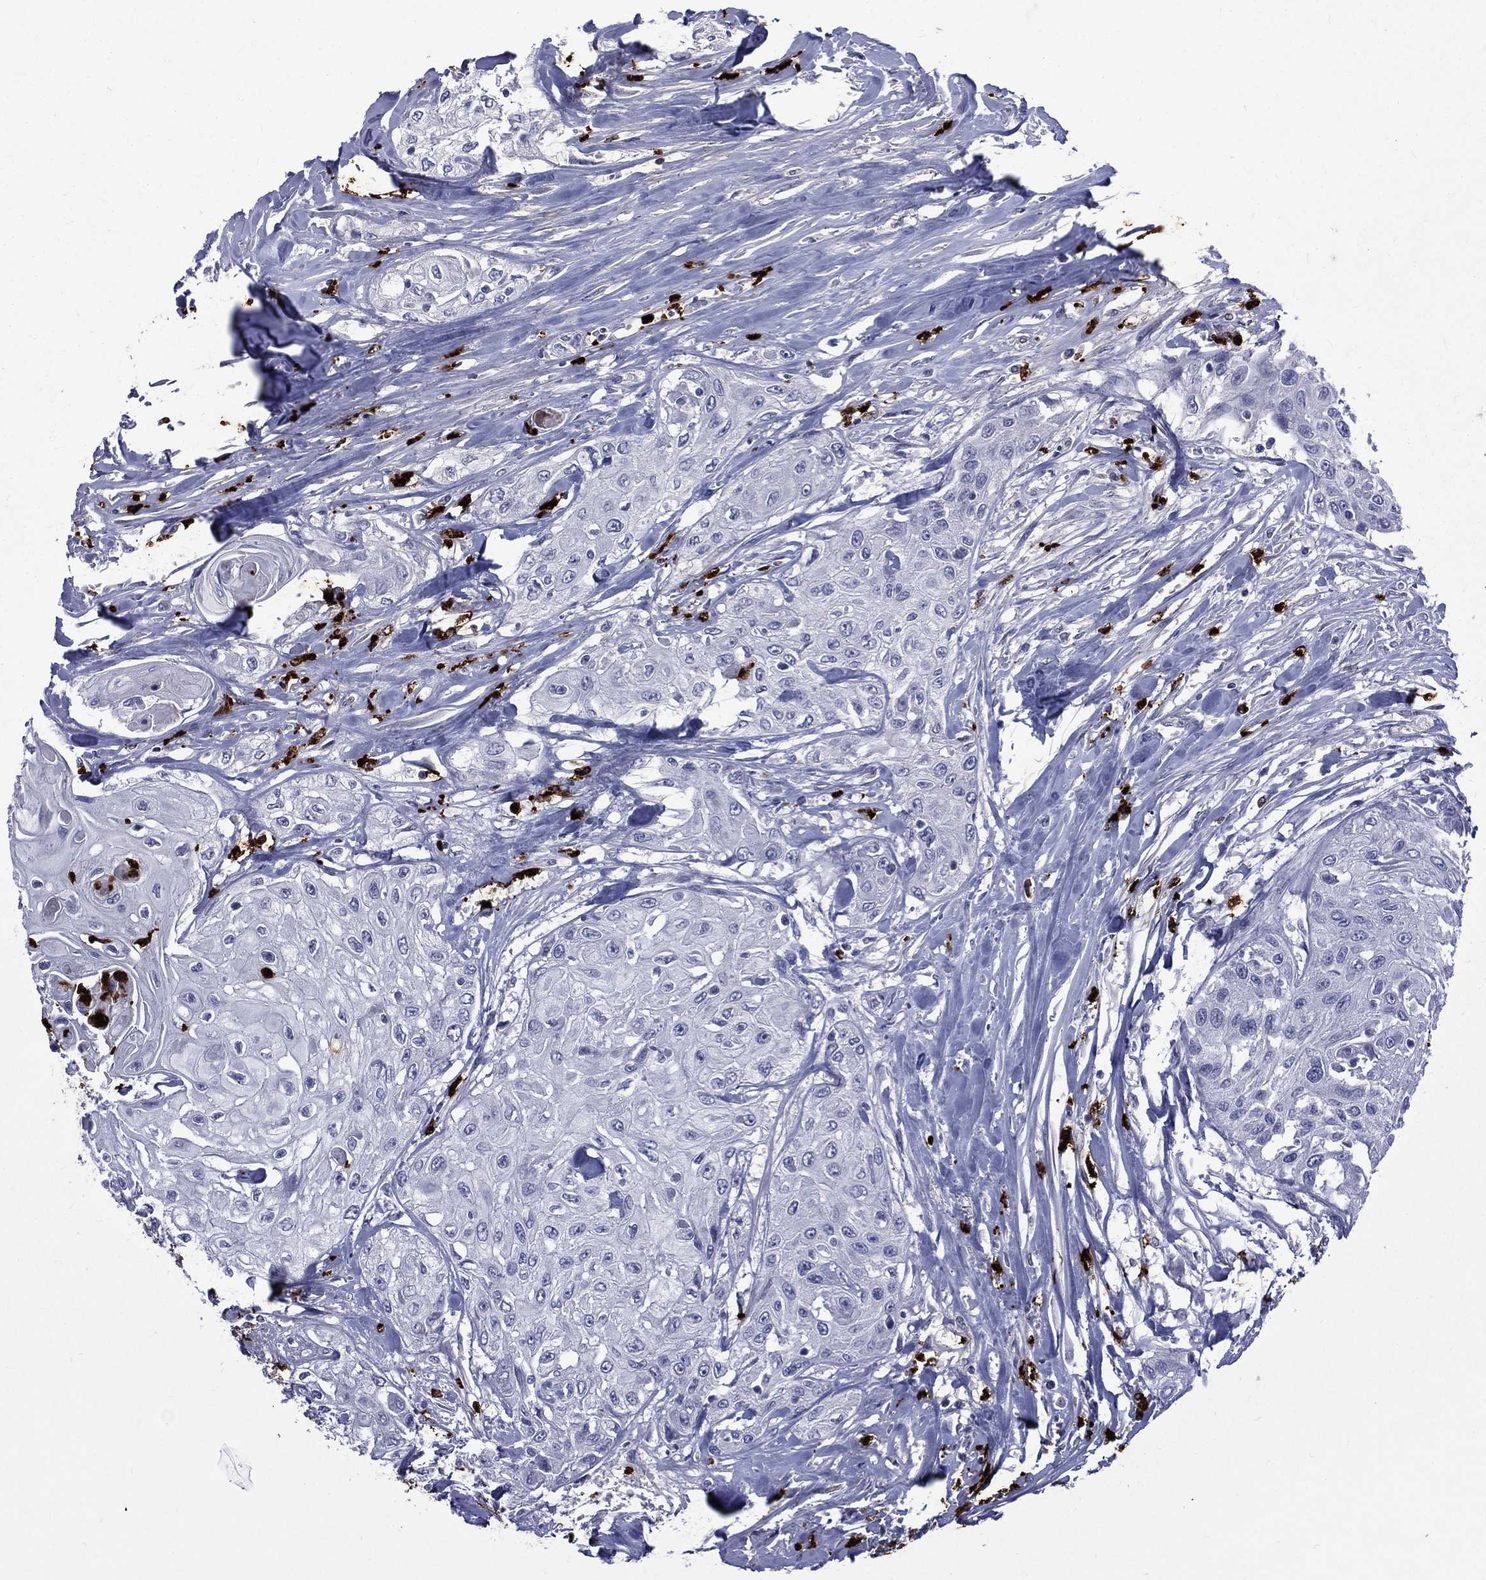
{"staining": {"intensity": "negative", "quantity": "none", "location": "none"}, "tissue": "head and neck cancer", "cell_type": "Tumor cells", "image_type": "cancer", "snomed": [{"axis": "morphology", "description": "Normal tissue, NOS"}, {"axis": "morphology", "description": "Squamous cell carcinoma, NOS"}, {"axis": "topography", "description": "Oral tissue"}, {"axis": "topography", "description": "Peripheral nerve tissue"}, {"axis": "topography", "description": "Head-Neck"}], "caption": "The immunohistochemistry histopathology image has no significant expression in tumor cells of head and neck squamous cell carcinoma tissue. The staining is performed using DAB brown chromogen with nuclei counter-stained in using hematoxylin.", "gene": "ELANE", "patient": {"sex": "female", "age": 59}}